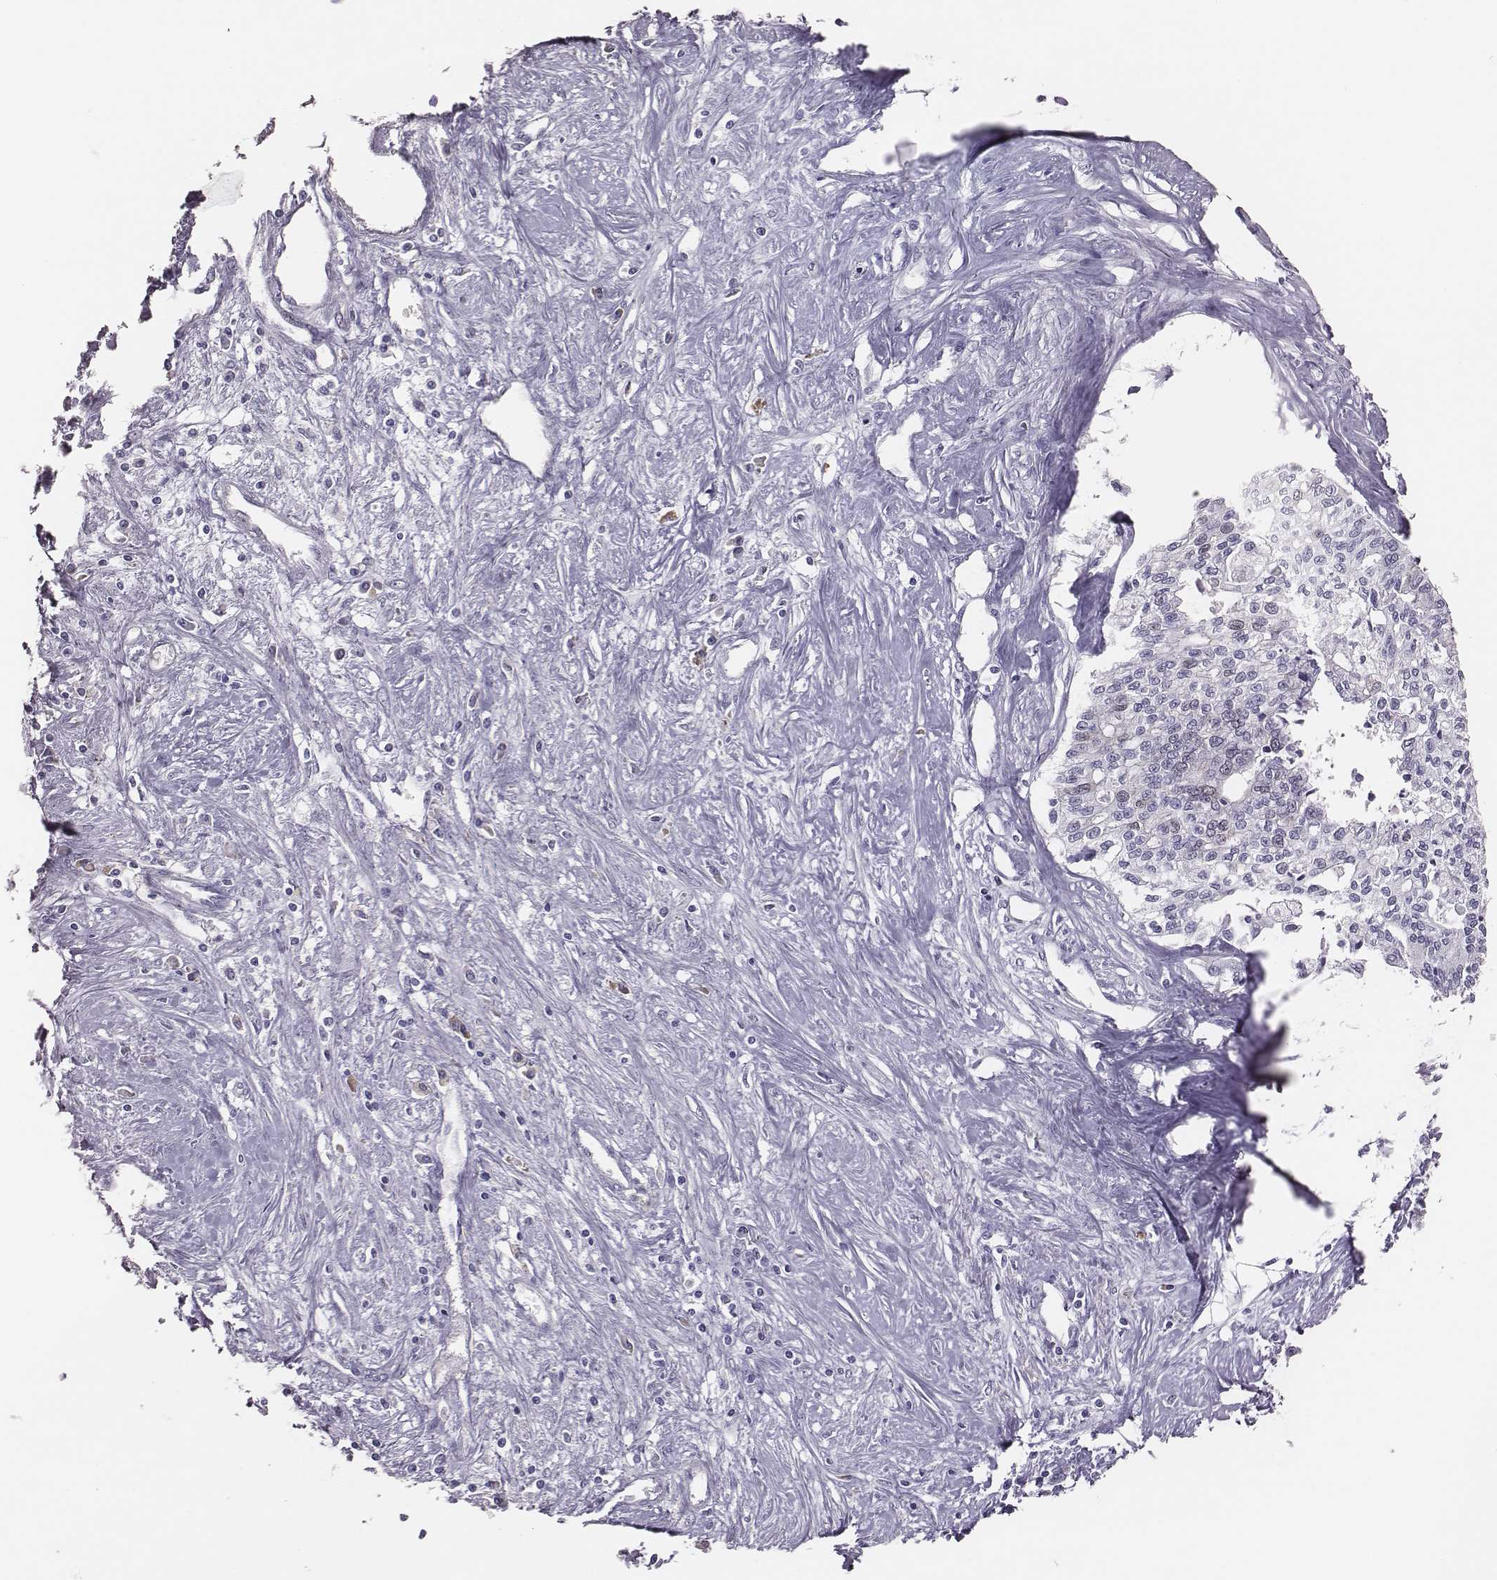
{"staining": {"intensity": "negative", "quantity": "none", "location": "none"}, "tissue": "liver cancer", "cell_type": "Tumor cells", "image_type": "cancer", "snomed": [{"axis": "morphology", "description": "Cholangiocarcinoma"}, {"axis": "topography", "description": "Liver"}], "caption": "This is a micrograph of IHC staining of cholangiocarcinoma (liver), which shows no staining in tumor cells. (DAB (3,3'-diaminobenzidine) immunohistochemistry visualized using brightfield microscopy, high magnification).", "gene": "PBK", "patient": {"sex": "female", "age": 61}}